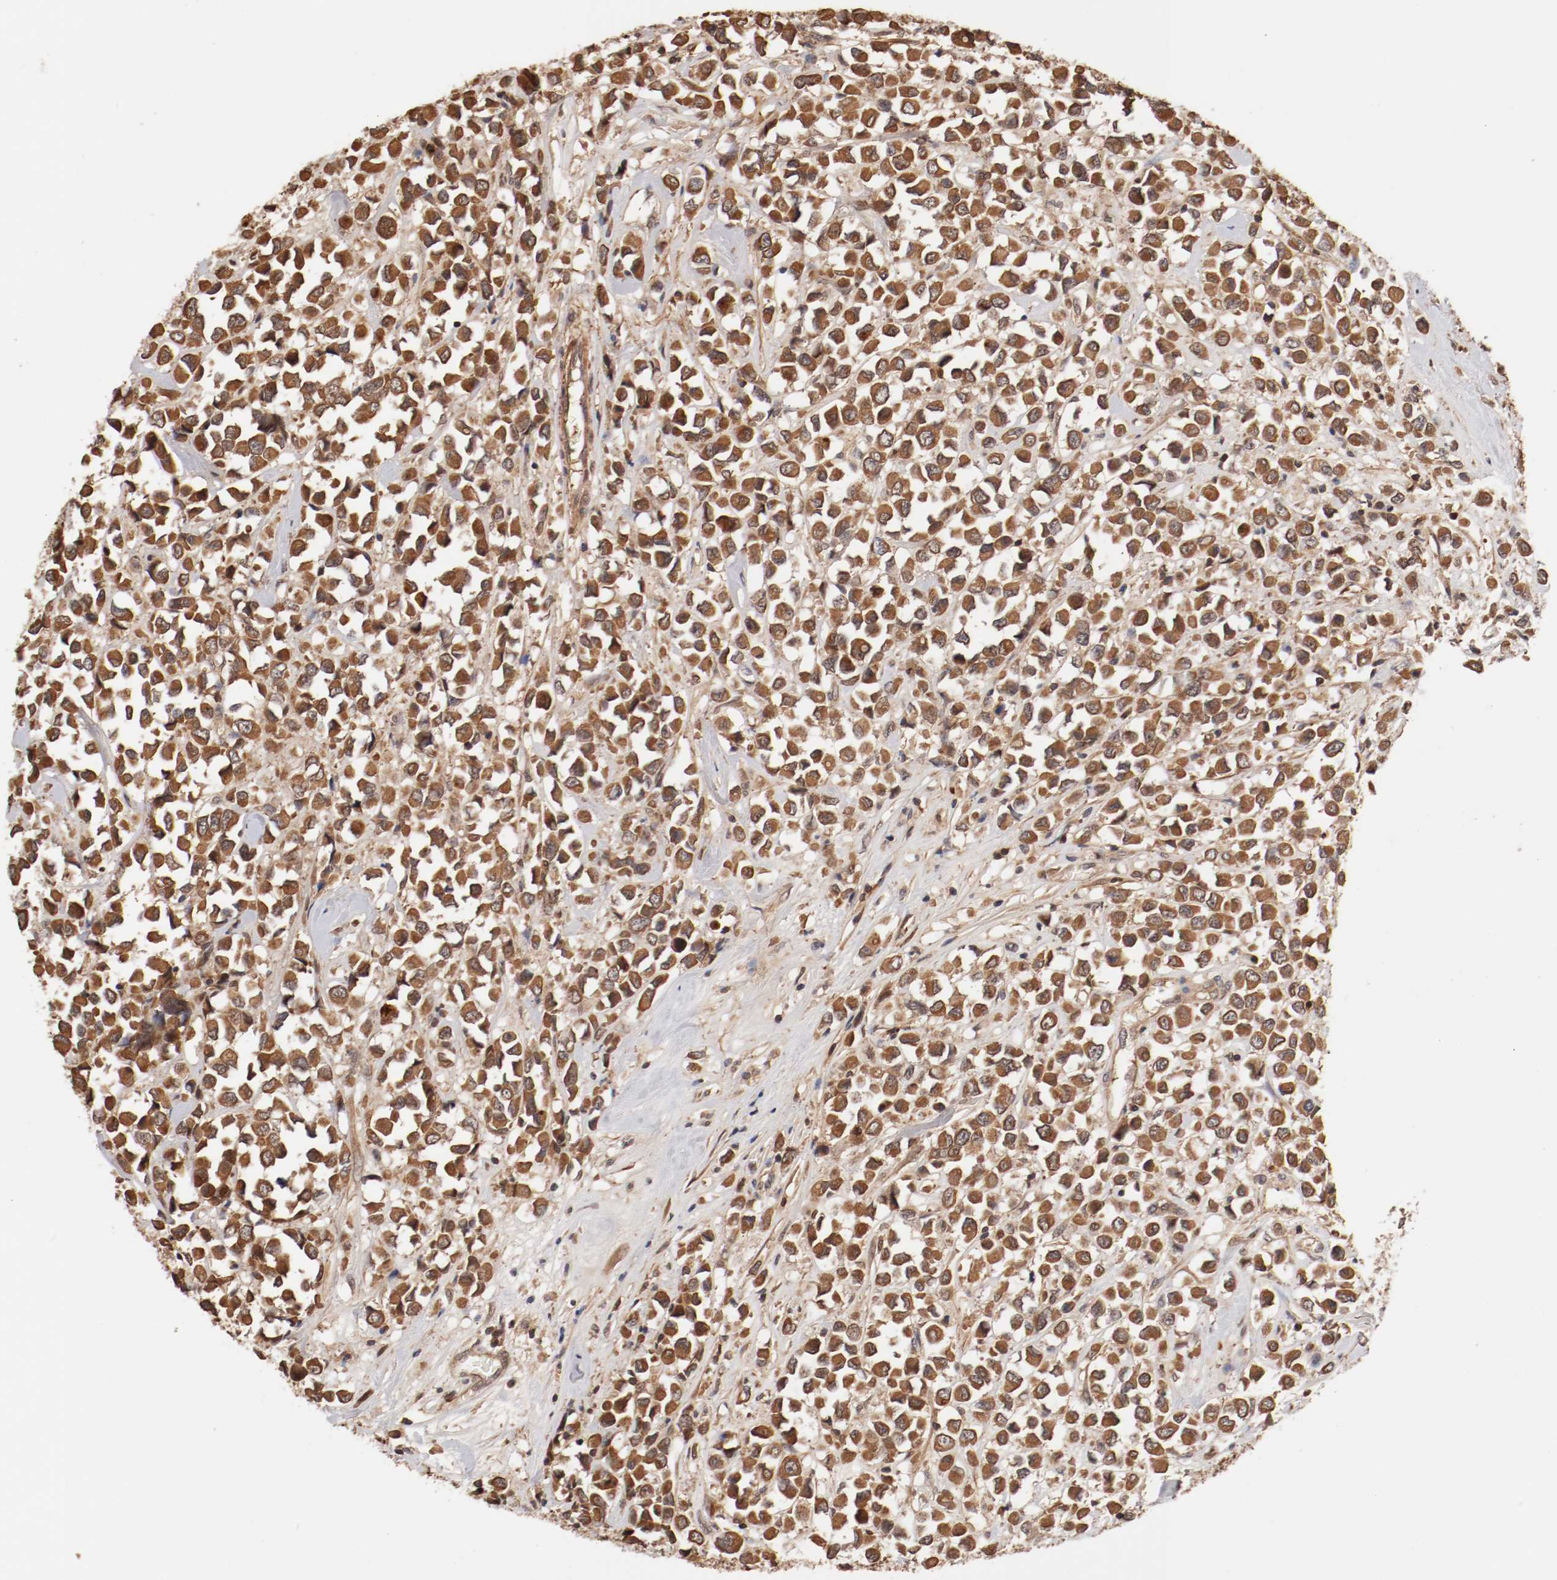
{"staining": {"intensity": "moderate", "quantity": ">75%", "location": "cytoplasmic/membranous"}, "tissue": "breast cancer", "cell_type": "Tumor cells", "image_type": "cancer", "snomed": [{"axis": "morphology", "description": "Duct carcinoma"}, {"axis": "topography", "description": "Breast"}], "caption": "Tumor cells display medium levels of moderate cytoplasmic/membranous positivity in approximately >75% of cells in human breast infiltrating ductal carcinoma.", "gene": "GUF1", "patient": {"sex": "female", "age": 61}}